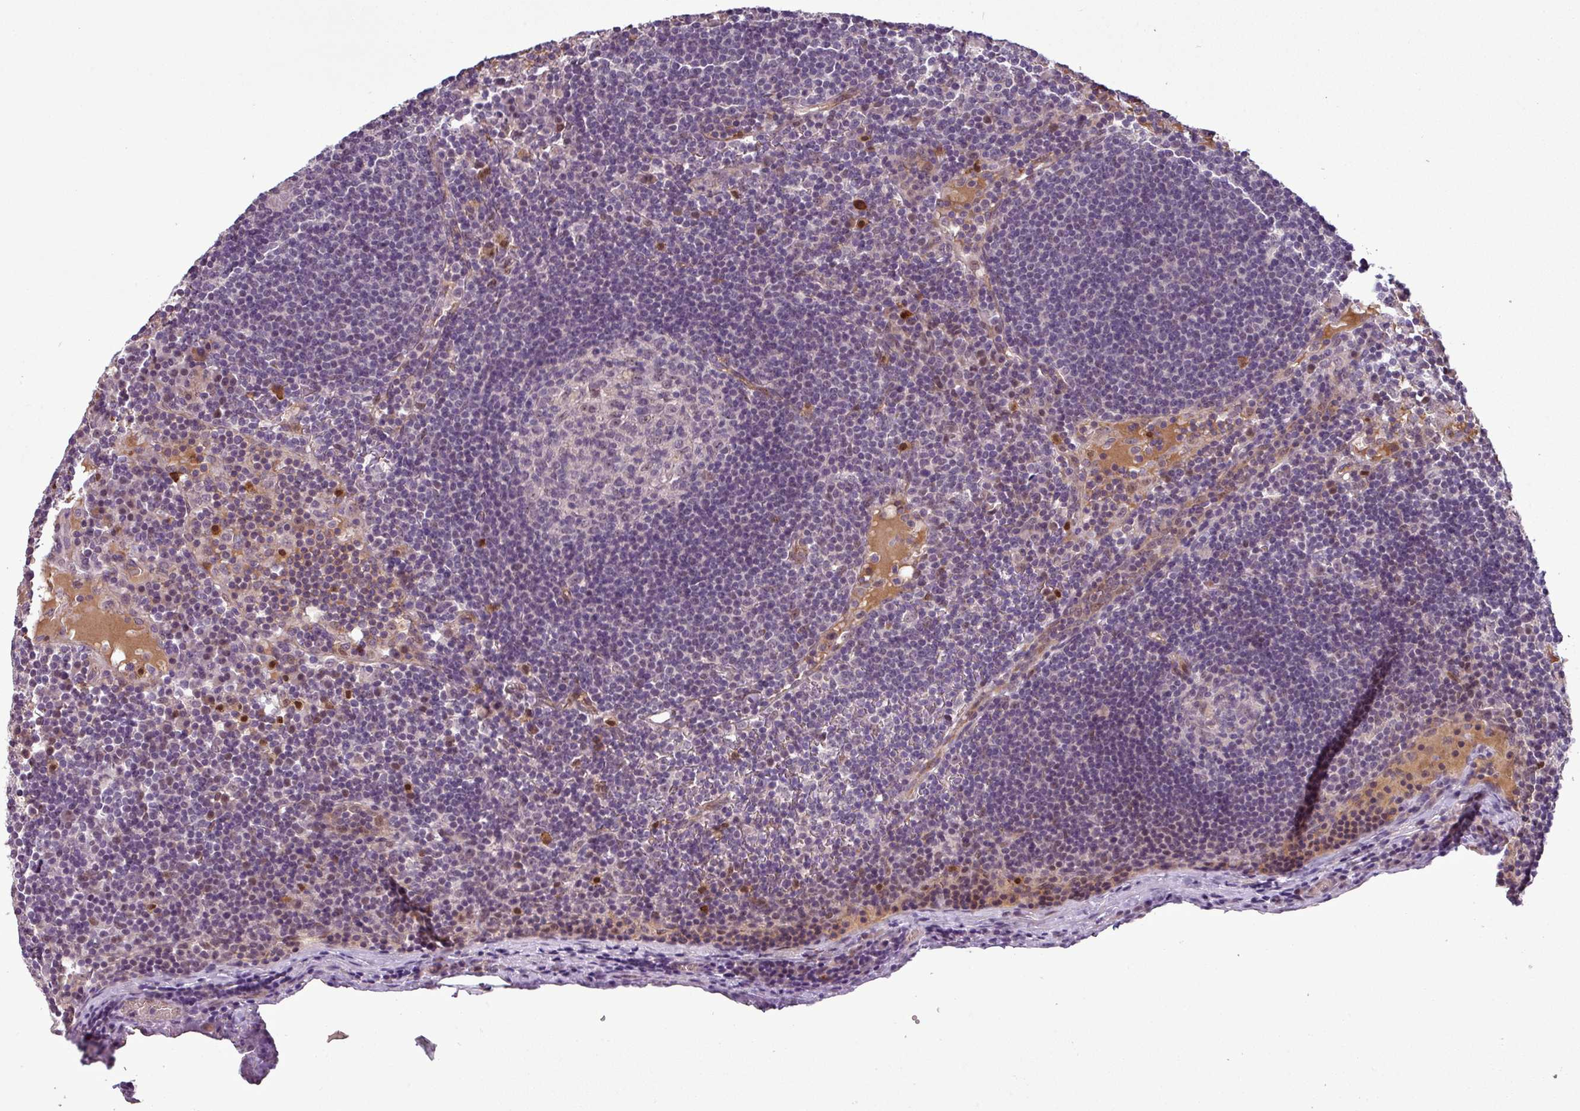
{"staining": {"intensity": "negative", "quantity": "none", "location": "none"}, "tissue": "lymph node", "cell_type": "Germinal center cells", "image_type": "normal", "snomed": [{"axis": "morphology", "description": "Normal tissue, NOS"}, {"axis": "topography", "description": "Lymph node"}], "caption": "High magnification brightfield microscopy of benign lymph node stained with DAB (3,3'-diaminobenzidine) (brown) and counterstained with hematoxylin (blue): germinal center cells show no significant staining. (Brightfield microscopy of DAB (3,3'-diaminobenzidine) immunohistochemistry (IHC) at high magnification).", "gene": "PCDH1", "patient": {"sex": "male", "age": 53}}